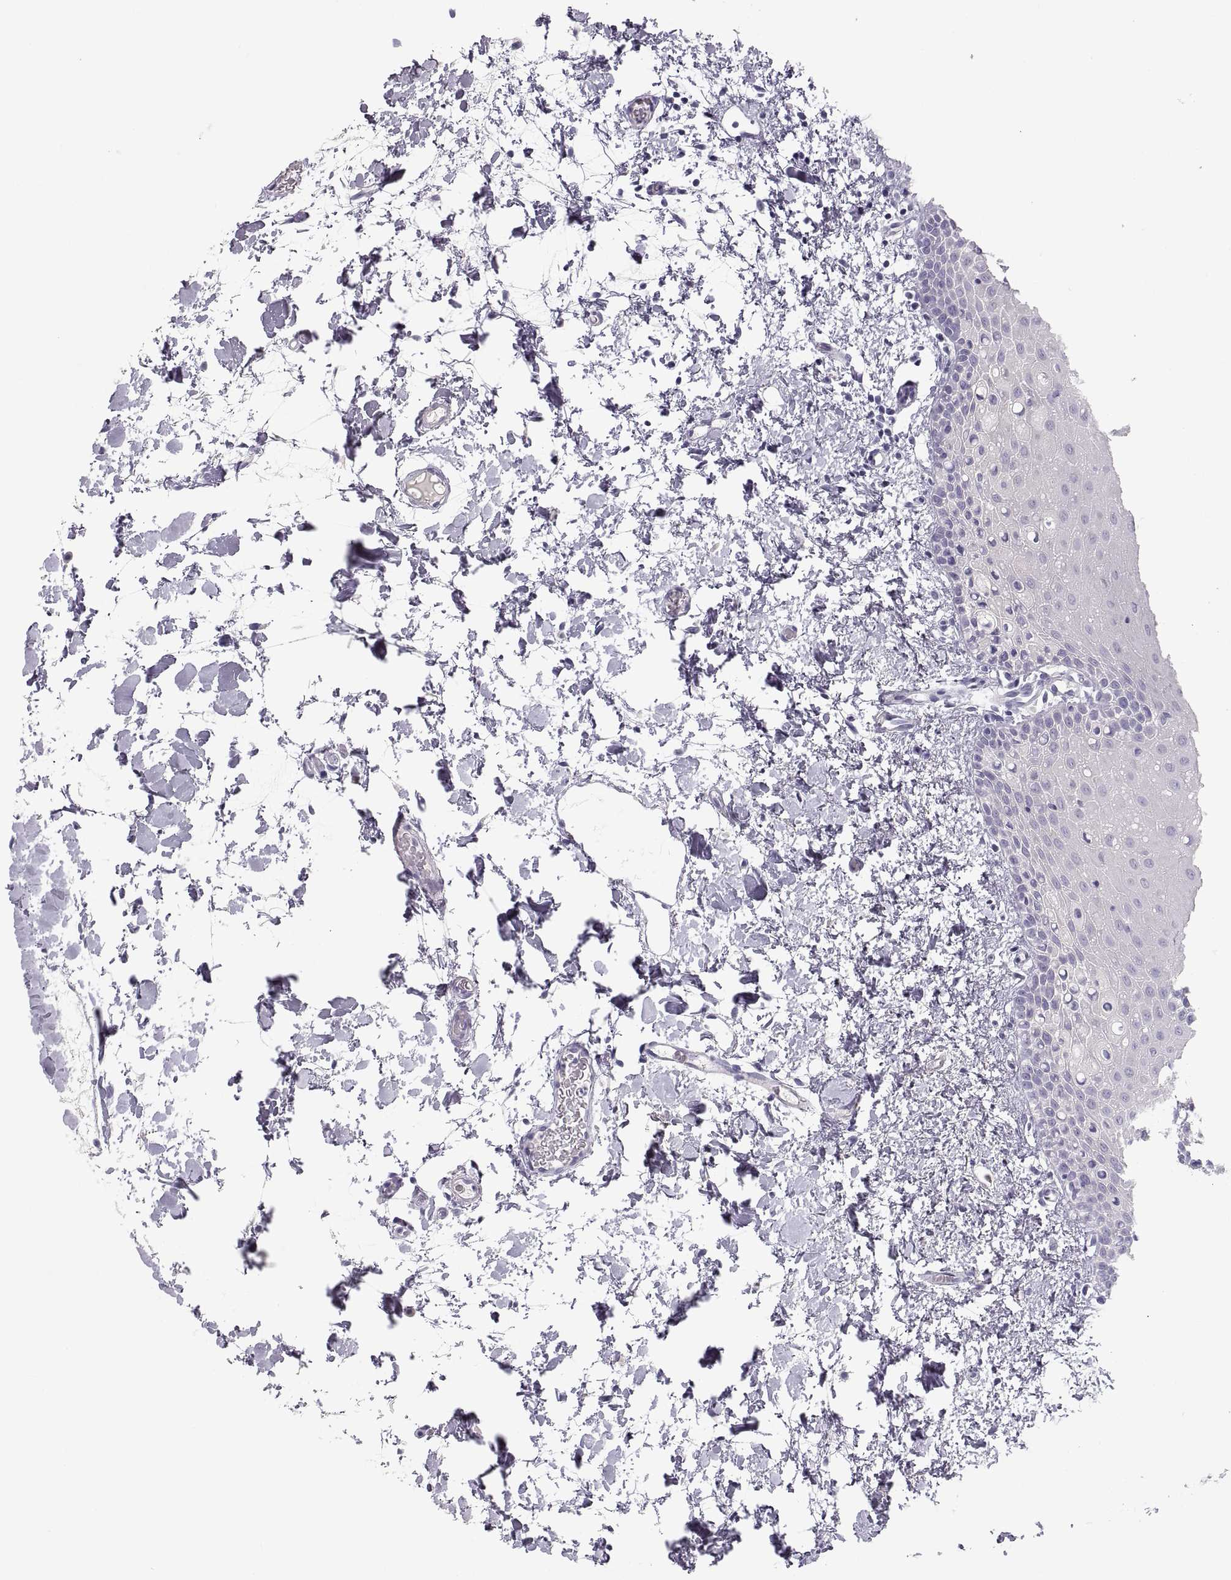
{"staining": {"intensity": "negative", "quantity": "none", "location": "none"}, "tissue": "oral mucosa", "cell_type": "Squamous epithelial cells", "image_type": "normal", "snomed": [{"axis": "morphology", "description": "Normal tissue, NOS"}, {"axis": "topography", "description": "Oral tissue"}], "caption": "DAB immunohistochemical staining of normal oral mucosa demonstrates no significant expression in squamous epithelial cells.", "gene": "MAGEB2", "patient": {"sex": "male", "age": 81}}